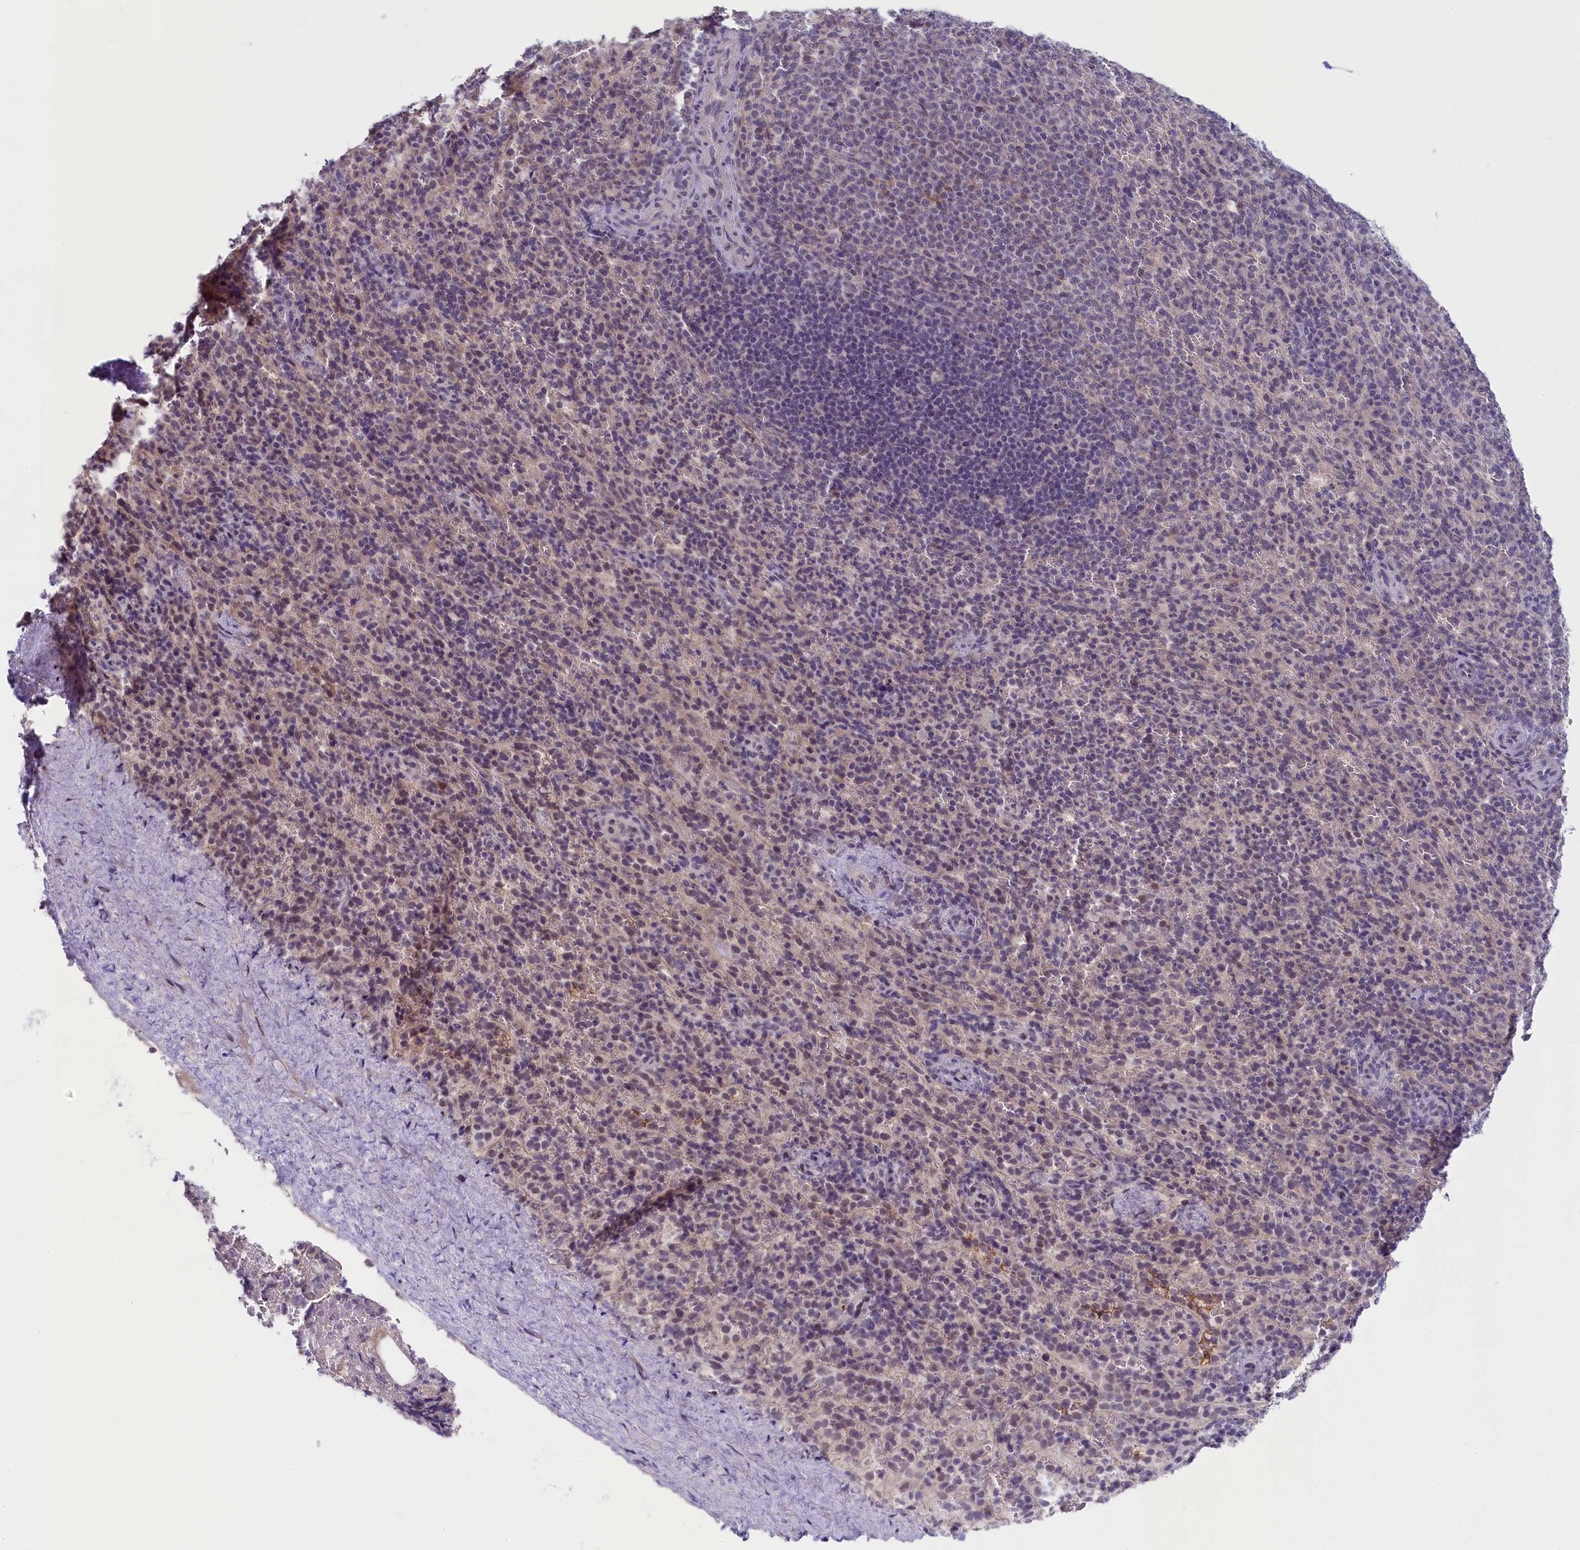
{"staining": {"intensity": "weak", "quantity": "<25%", "location": "nuclear"}, "tissue": "spleen", "cell_type": "Cells in red pulp", "image_type": "normal", "snomed": [{"axis": "morphology", "description": "Normal tissue, NOS"}, {"axis": "topography", "description": "Spleen"}], "caption": "This is an IHC image of benign spleen. There is no expression in cells in red pulp.", "gene": "CRAMP1", "patient": {"sex": "female", "age": 21}}